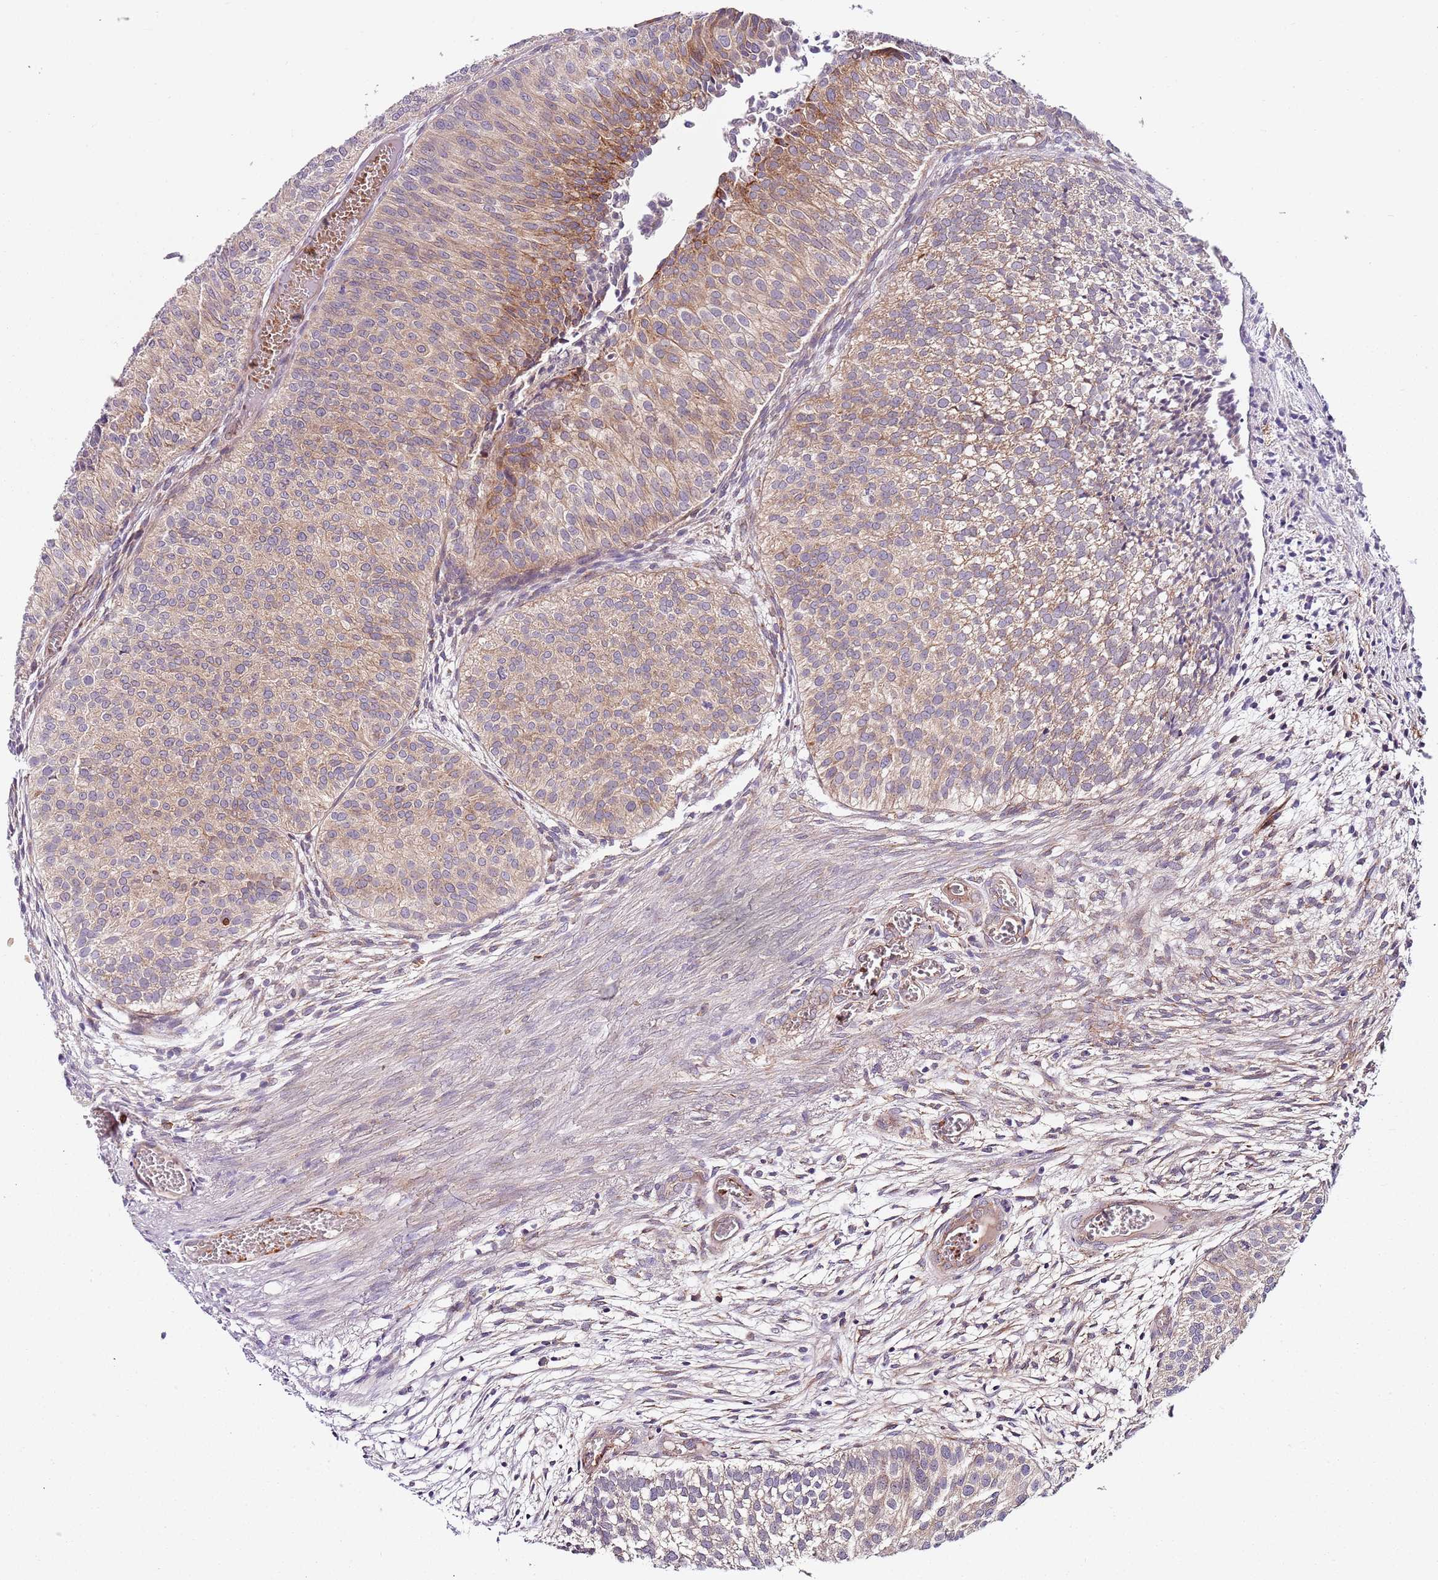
{"staining": {"intensity": "moderate", "quantity": ">75%", "location": "cytoplasmic/membranous"}, "tissue": "urothelial cancer", "cell_type": "Tumor cells", "image_type": "cancer", "snomed": [{"axis": "morphology", "description": "Urothelial carcinoma, Low grade"}, {"axis": "topography", "description": "Urinary bladder"}], "caption": "Immunohistochemical staining of human low-grade urothelial carcinoma reveals moderate cytoplasmic/membranous protein staining in about >75% of tumor cells. The staining was performed using DAB (3,3'-diaminobenzidine) to visualize the protein expression in brown, while the nuclei were stained in blue with hematoxylin (Magnification: 20x).", "gene": "VWCE", "patient": {"sex": "male", "age": 84}}